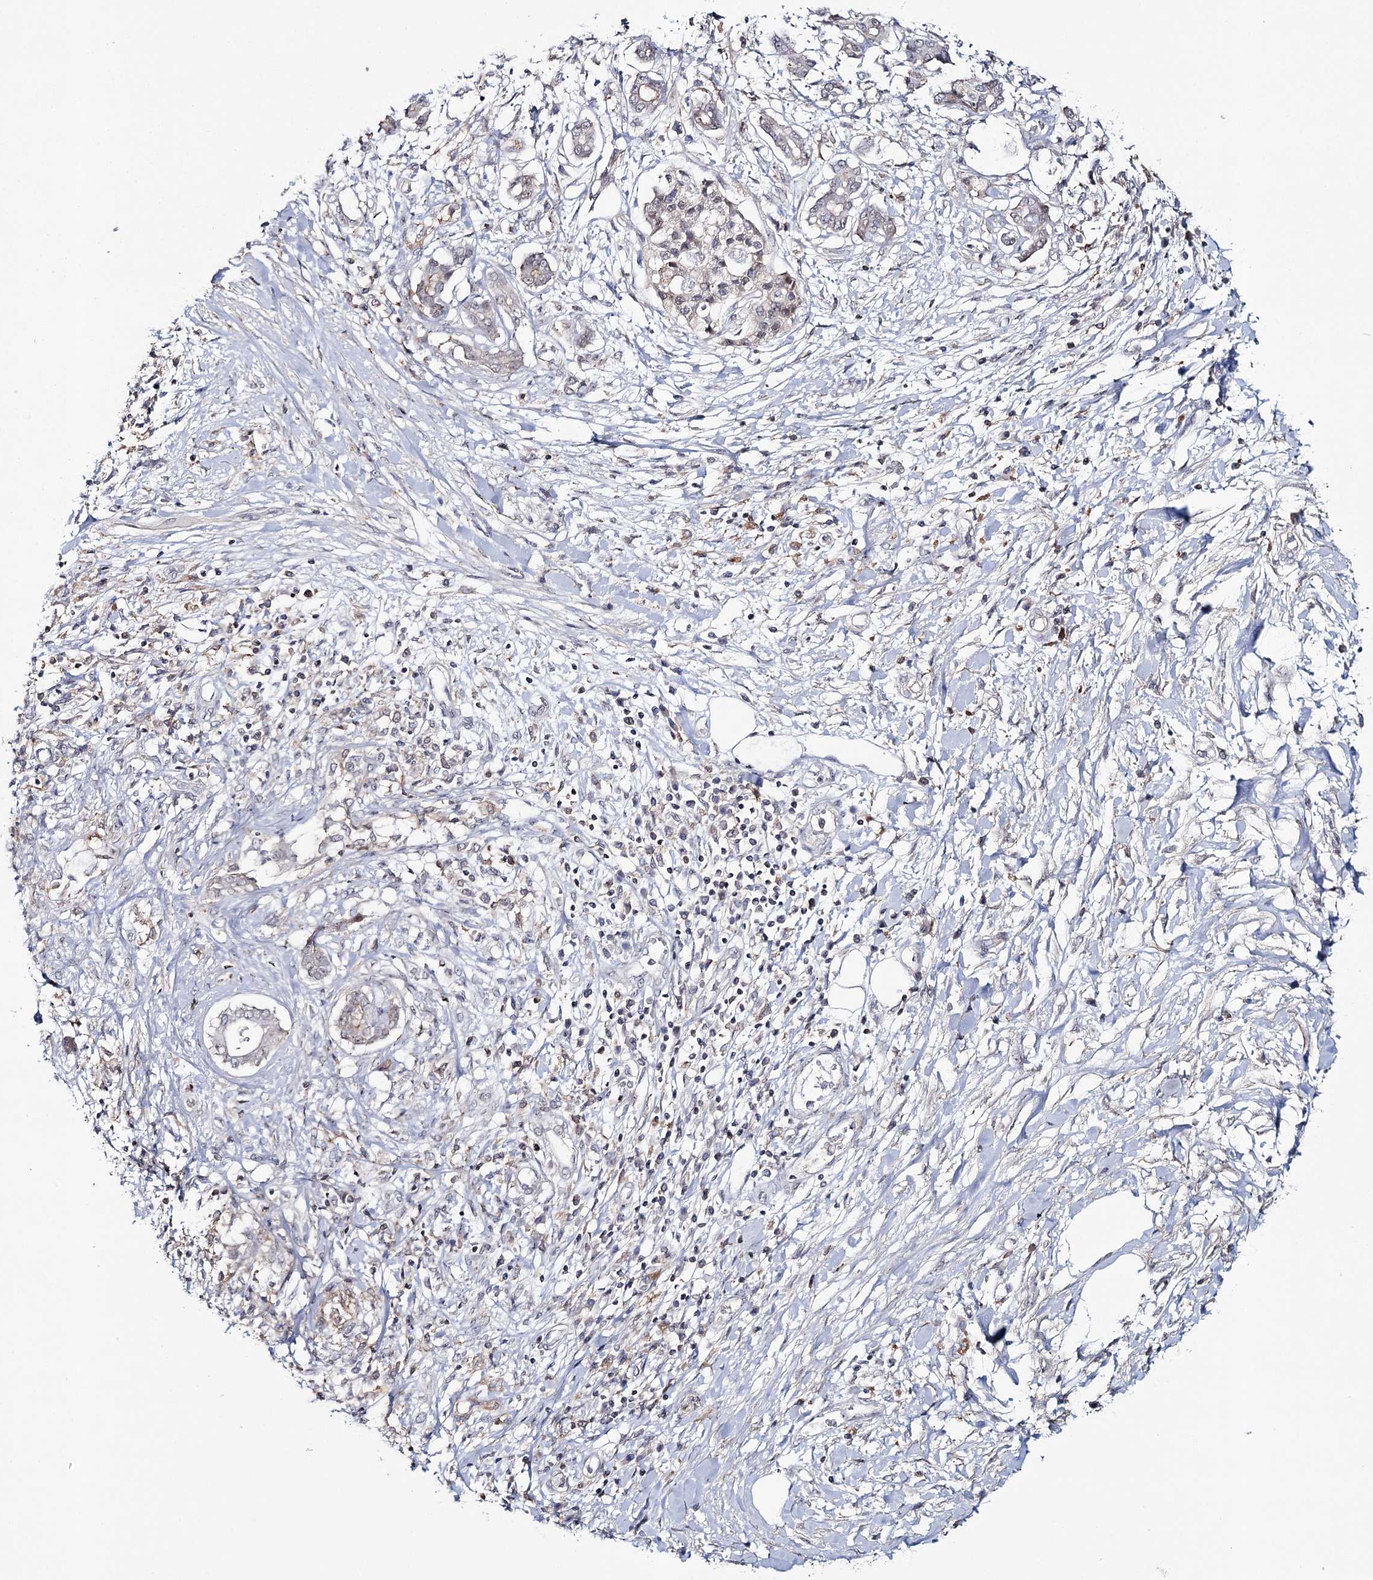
{"staining": {"intensity": "negative", "quantity": "none", "location": "none"}, "tissue": "pancreatic cancer", "cell_type": "Tumor cells", "image_type": "cancer", "snomed": [{"axis": "morphology", "description": "Adenocarcinoma, NOS"}, {"axis": "topography", "description": "Pancreas"}], "caption": "Tumor cells show no significant expression in pancreatic adenocarcinoma.", "gene": "ZC3H8", "patient": {"sex": "female", "age": 56}}